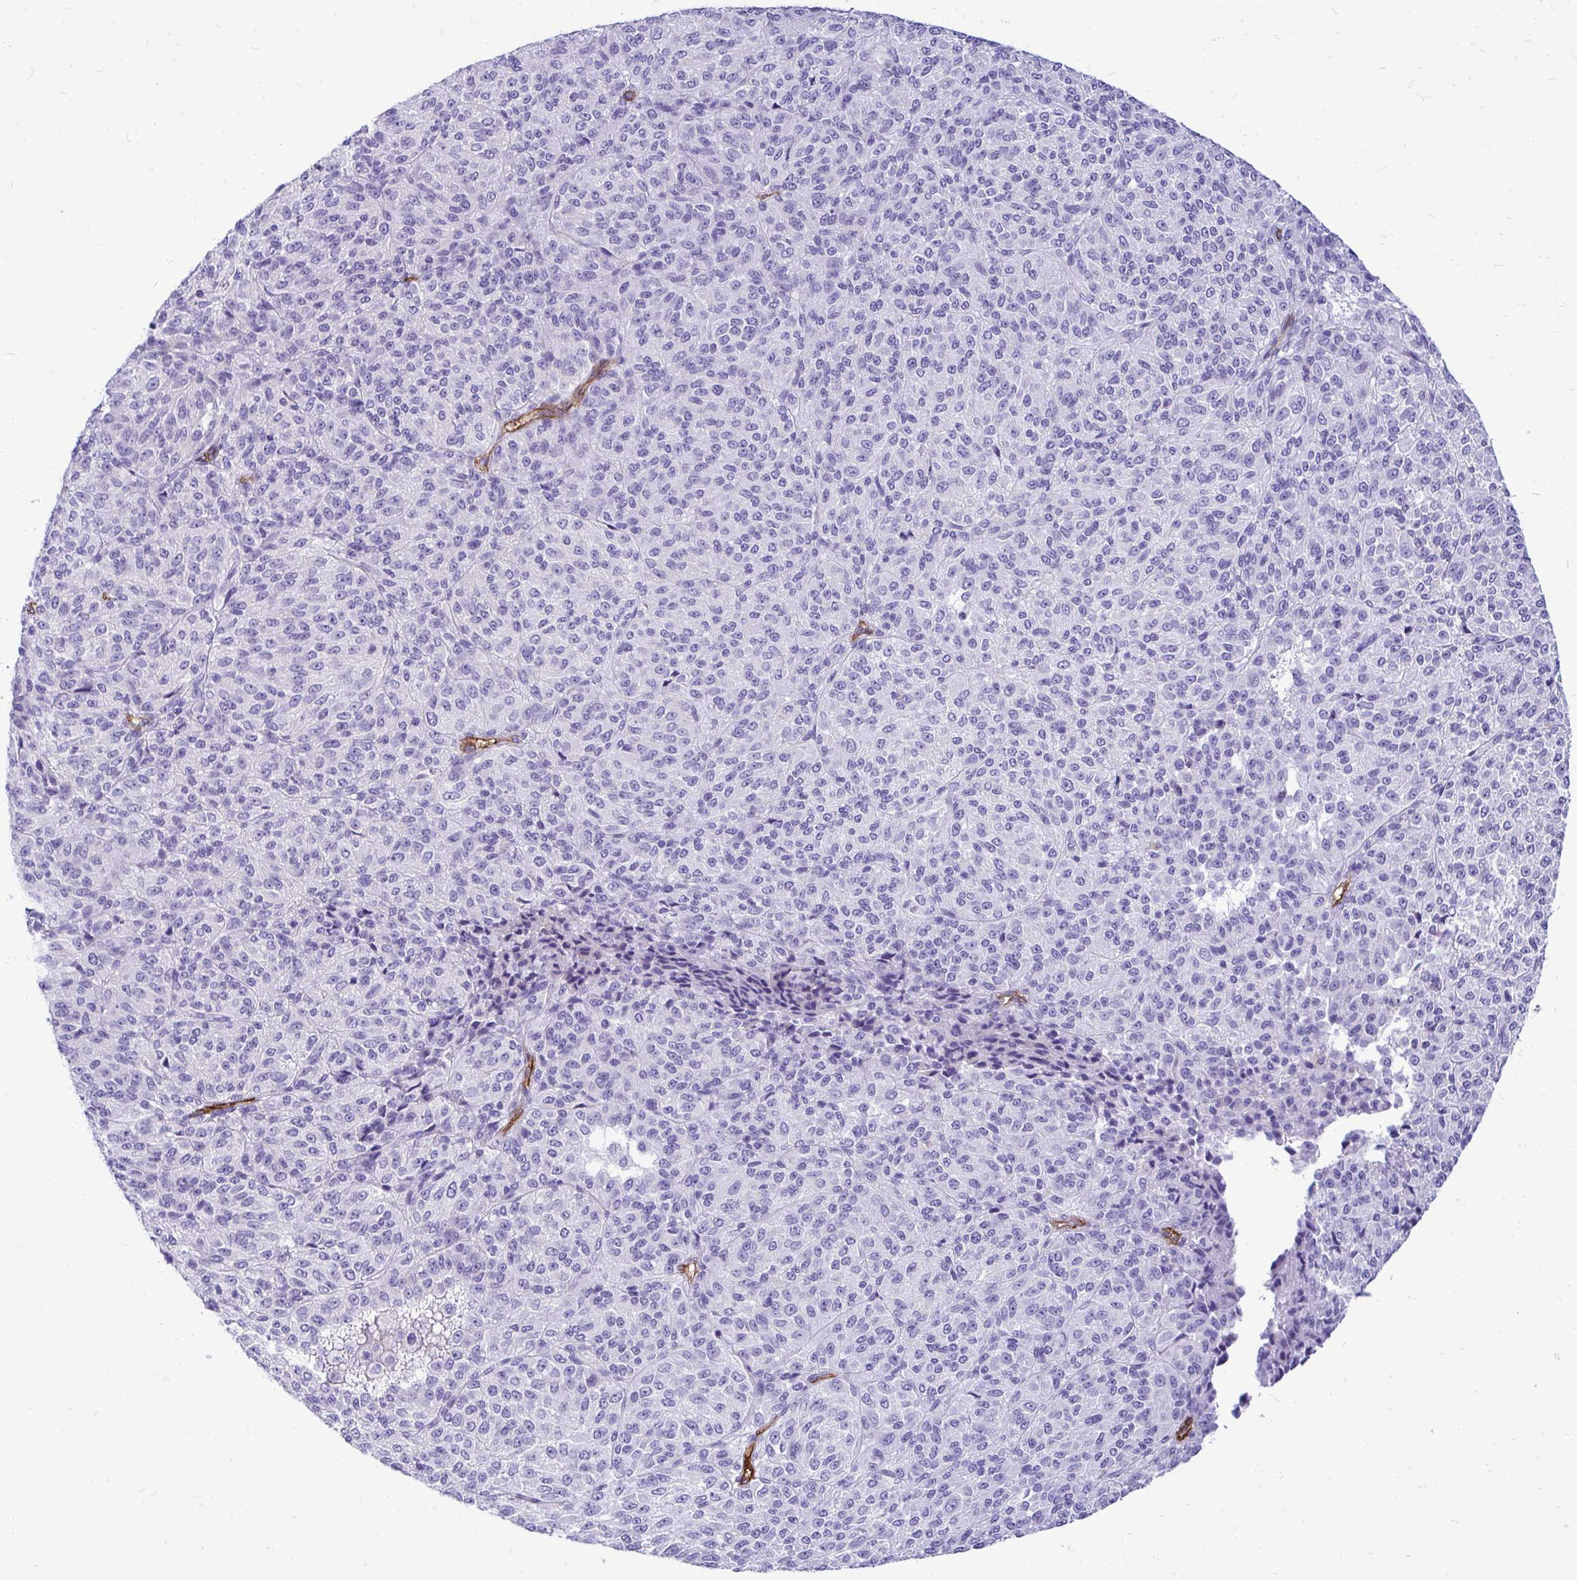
{"staining": {"intensity": "negative", "quantity": "none", "location": "none"}, "tissue": "melanoma", "cell_type": "Tumor cells", "image_type": "cancer", "snomed": [{"axis": "morphology", "description": "Malignant melanoma, Metastatic site"}, {"axis": "topography", "description": "Brain"}], "caption": "An IHC micrograph of melanoma is shown. There is no staining in tumor cells of melanoma.", "gene": "ABCG2", "patient": {"sex": "female", "age": 56}}